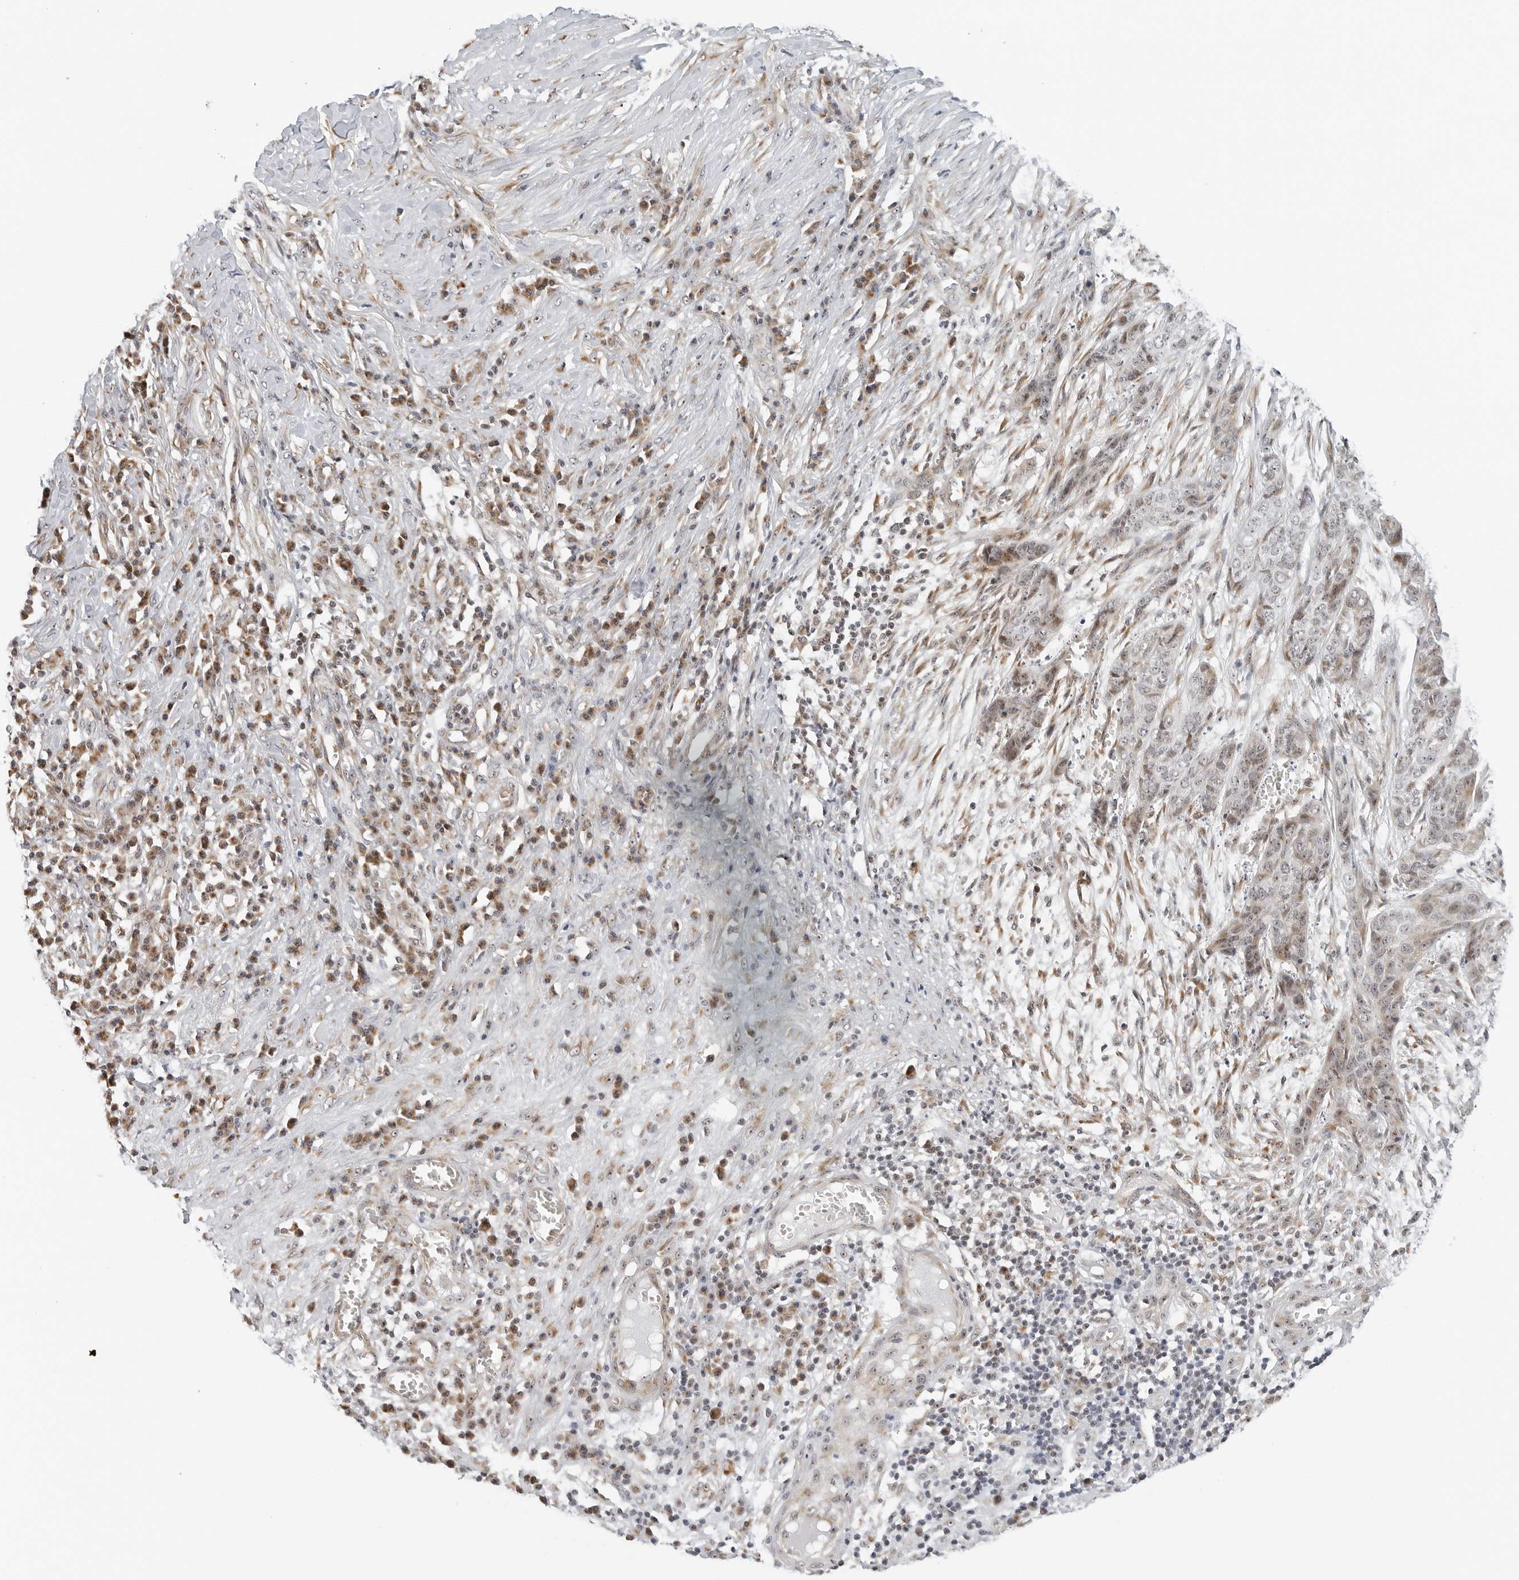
{"staining": {"intensity": "weak", "quantity": "25%-75%", "location": "cytoplasmic/membranous,nuclear"}, "tissue": "skin cancer", "cell_type": "Tumor cells", "image_type": "cancer", "snomed": [{"axis": "morphology", "description": "Basal cell carcinoma"}, {"axis": "topography", "description": "Skin"}], "caption": "This image exhibits immunohistochemistry staining of skin cancer, with low weak cytoplasmic/membranous and nuclear expression in approximately 25%-75% of tumor cells.", "gene": "RIMKLA", "patient": {"sex": "female", "age": 64}}